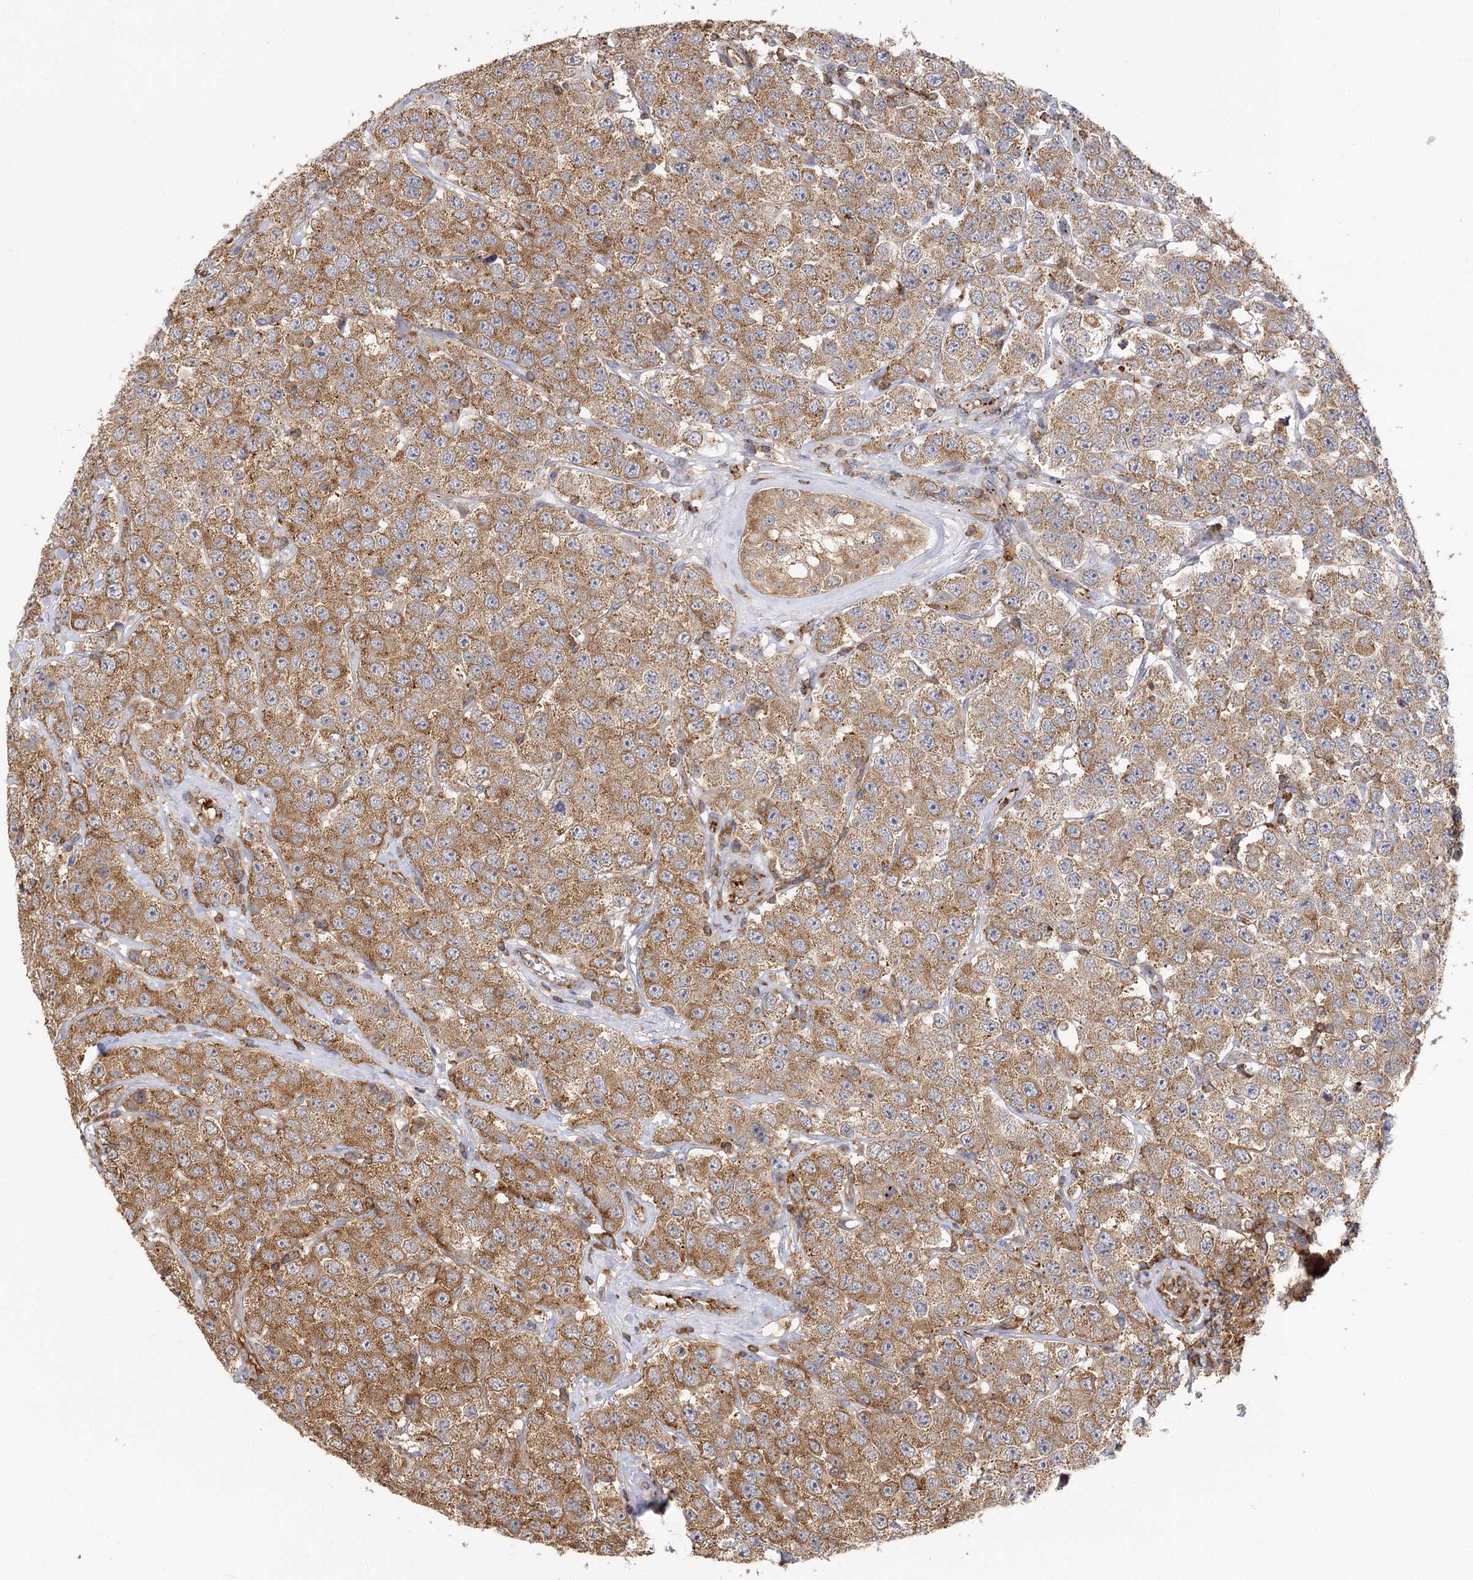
{"staining": {"intensity": "moderate", "quantity": ">75%", "location": "cytoplasmic/membranous"}, "tissue": "testis cancer", "cell_type": "Tumor cells", "image_type": "cancer", "snomed": [{"axis": "morphology", "description": "Seminoma, NOS"}, {"axis": "topography", "description": "Testis"}], "caption": "A histopathology image of testis seminoma stained for a protein demonstrates moderate cytoplasmic/membranous brown staining in tumor cells. The staining is performed using DAB brown chromogen to label protein expression. The nuclei are counter-stained blue using hematoxylin.", "gene": "SEC24B", "patient": {"sex": "male", "age": 28}}